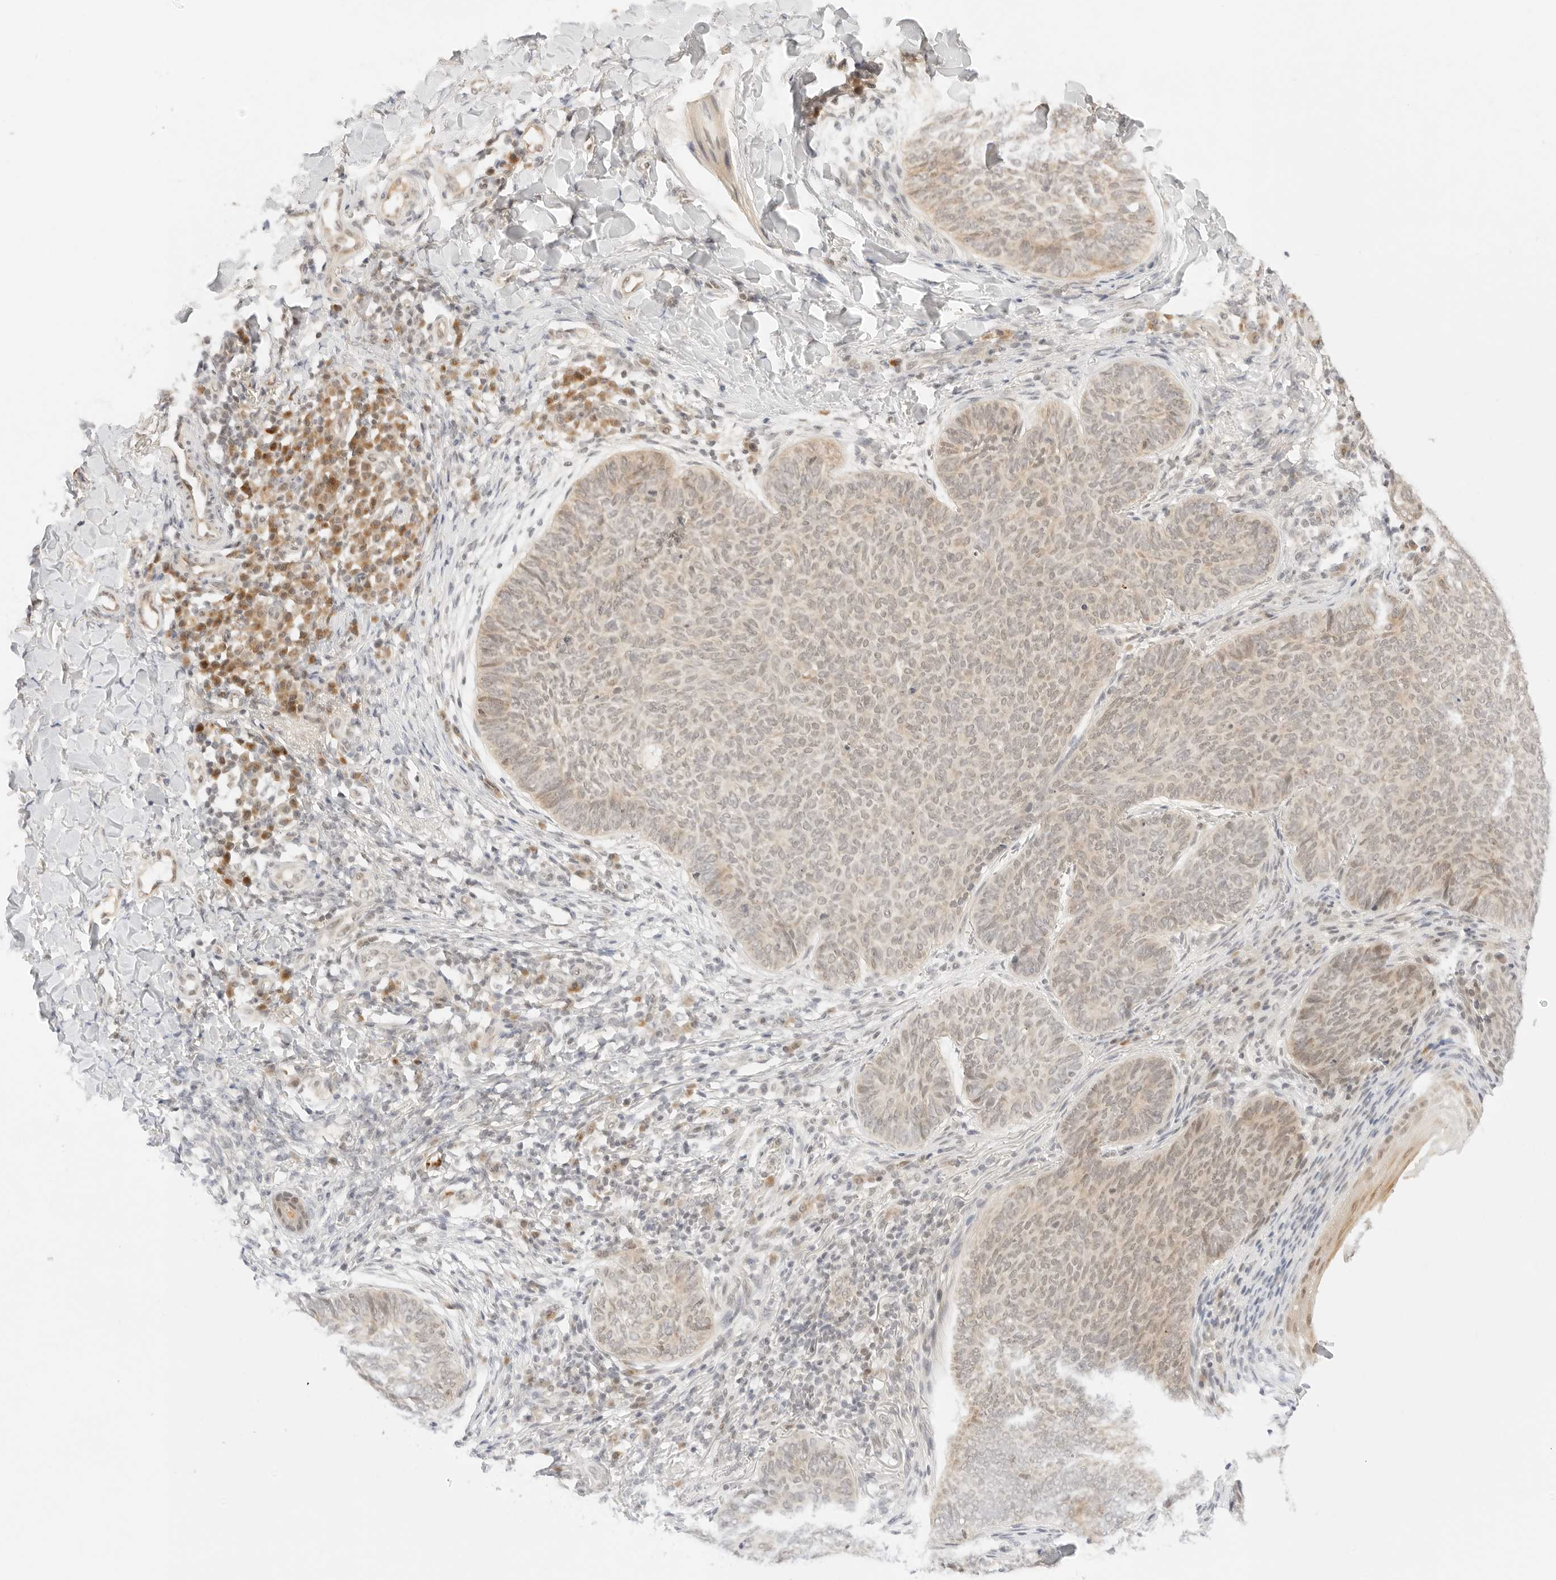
{"staining": {"intensity": "weak", "quantity": "<25%", "location": "cytoplasmic/membranous,nuclear"}, "tissue": "skin cancer", "cell_type": "Tumor cells", "image_type": "cancer", "snomed": [{"axis": "morphology", "description": "Normal tissue, NOS"}, {"axis": "morphology", "description": "Basal cell carcinoma"}, {"axis": "topography", "description": "Skin"}], "caption": "Photomicrograph shows no protein staining in tumor cells of skin cancer tissue. Brightfield microscopy of IHC stained with DAB (3,3'-diaminobenzidine) (brown) and hematoxylin (blue), captured at high magnification.", "gene": "POLR3C", "patient": {"sex": "male", "age": 50}}